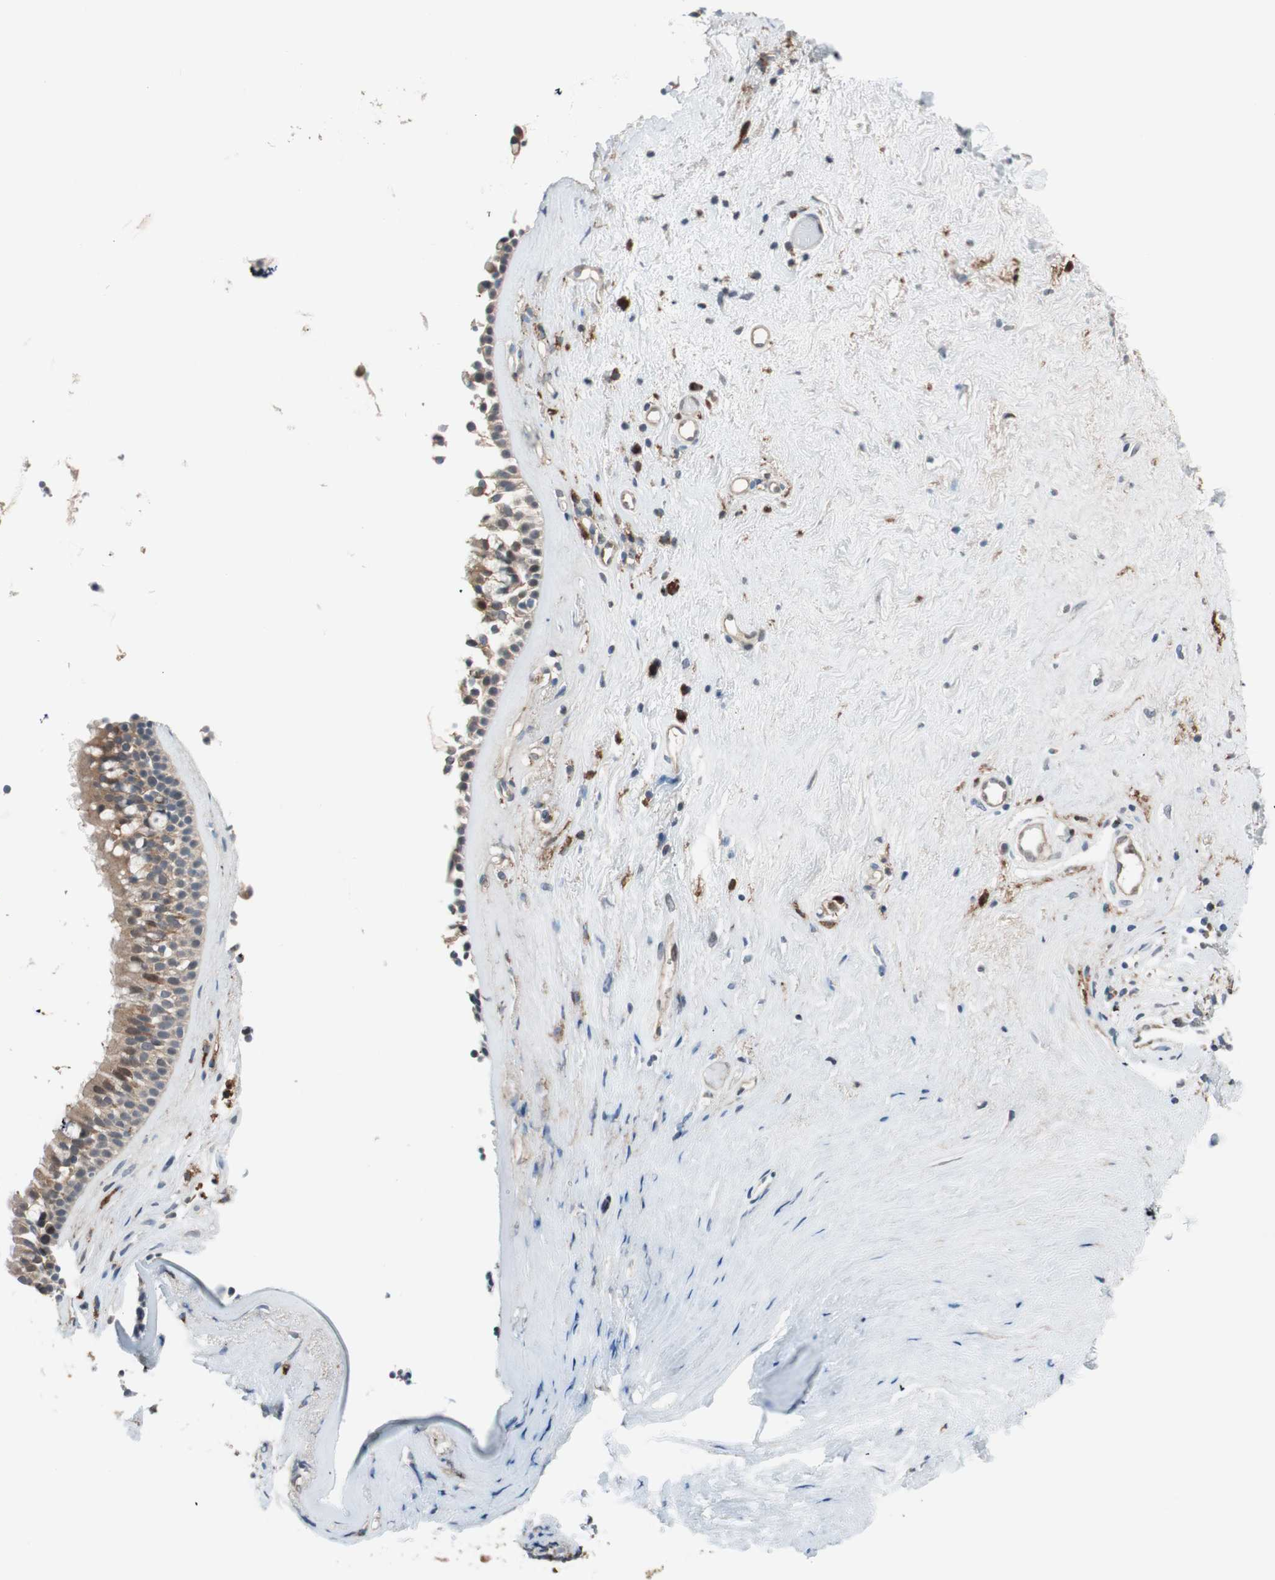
{"staining": {"intensity": "moderate", "quantity": ">75%", "location": "cytoplasmic/membranous,nuclear"}, "tissue": "nasopharynx", "cell_type": "Respiratory epithelial cells", "image_type": "normal", "snomed": [{"axis": "morphology", "description": "Normal tissue, NOS"}, {"axis": "morphology", "description": "Inflammation, NOS"}, {"axis": "topography", "description": "Nasopharynx"}], "caption": "A medium amount of moderate cytoplasmic/membranous,nuclear staining is seen in approximately >75% of respiratory epithelial cells in benign nasopharynx.", "gene": "P3R3URF", "patient": {"sex": "male", "age": 48}}